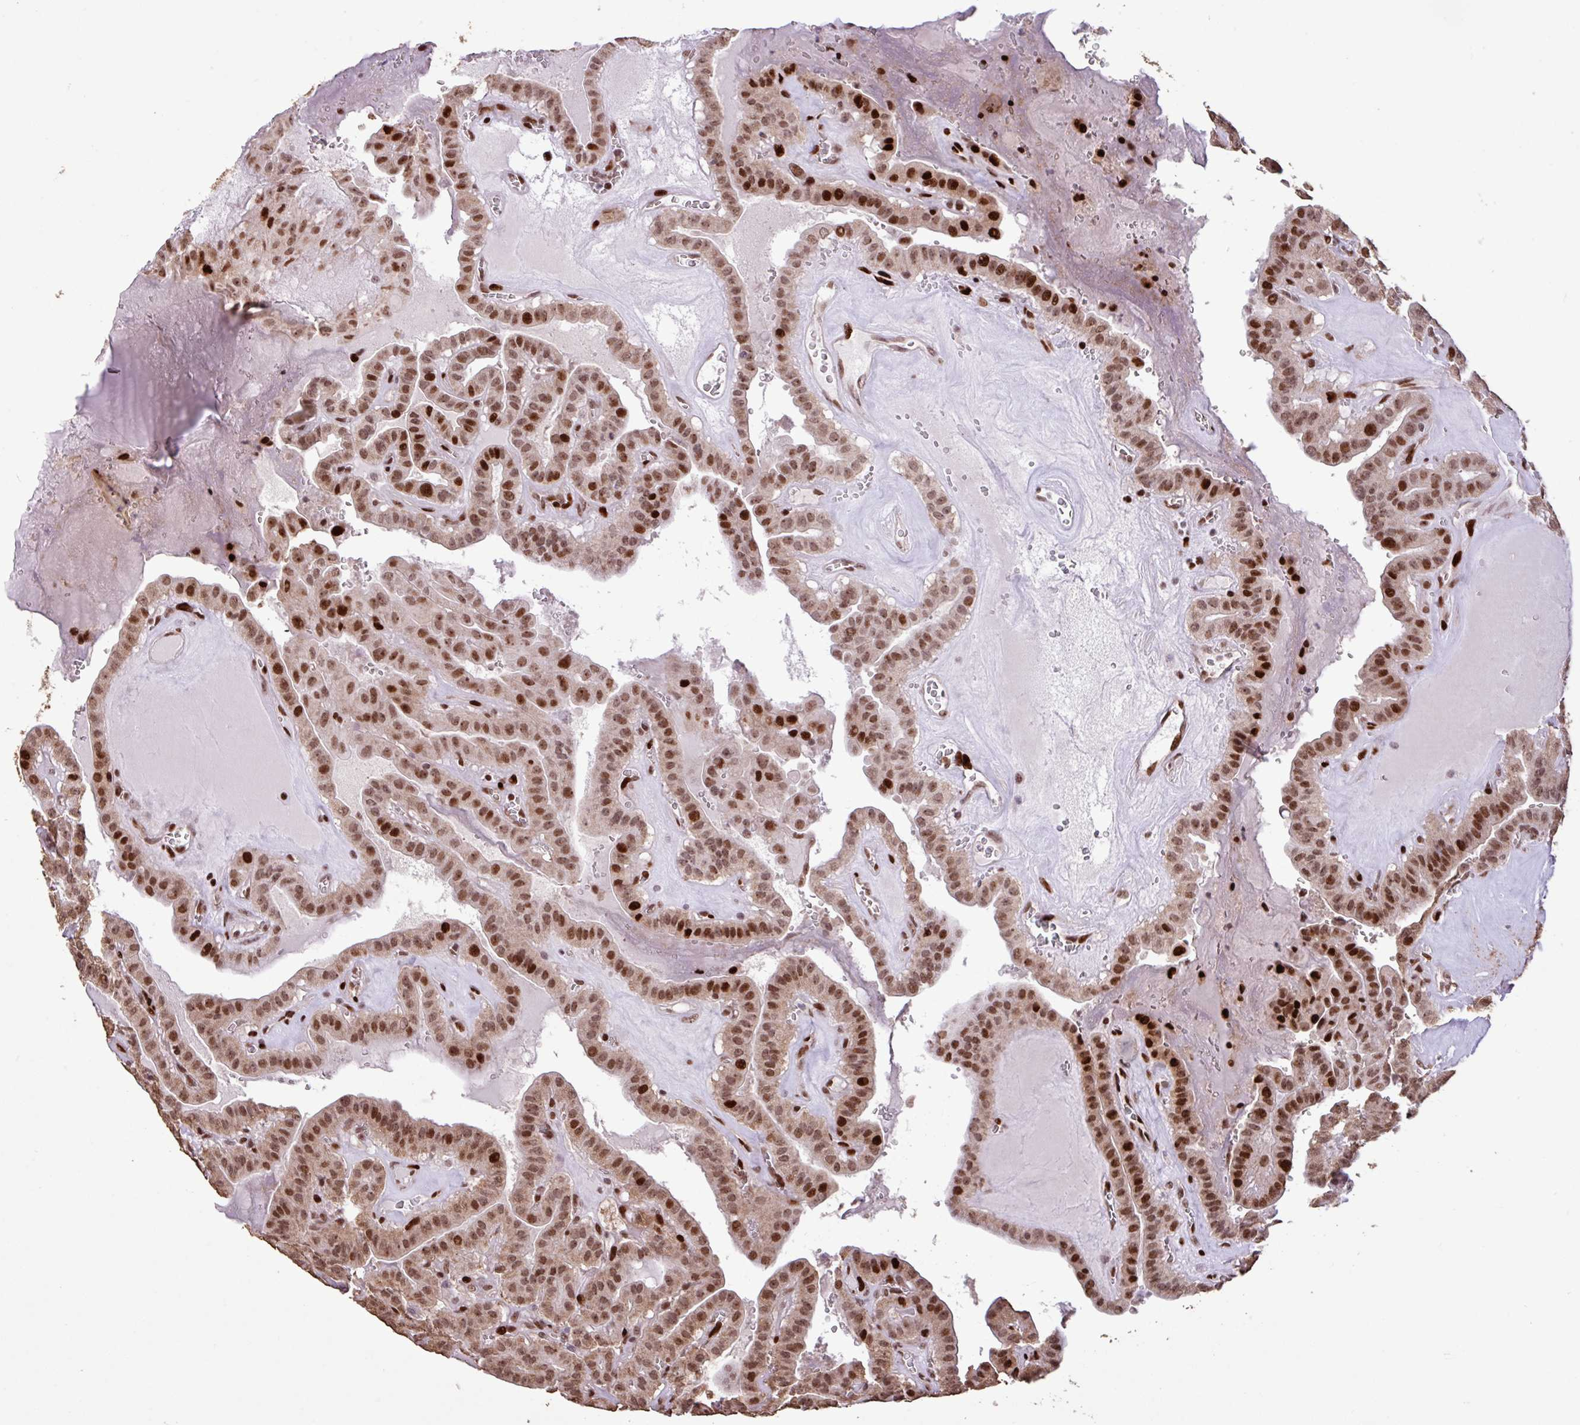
{"staining": {"intensity": "strong", "quantity": "25%-75%", "location": "nuclear"}, "tissue": "thyroid cancer", "cell_type": "Tumor cells", "image_type": "cancer", "snomed": [{"axis": "morphology", "description": "Papillary adenocarcinoma, NOS"}, {"axis": "topography", "description": "Thyroid gland"}], "caption": "Strong nuclear positivity for a protein is present in about 25%-75% of tumor cells of thyroid cancer (papillary adenocarcinoma) using immunohistochemistry.", "gene": "ZNF709", "patient": {"sex": "male", "age": 52}}